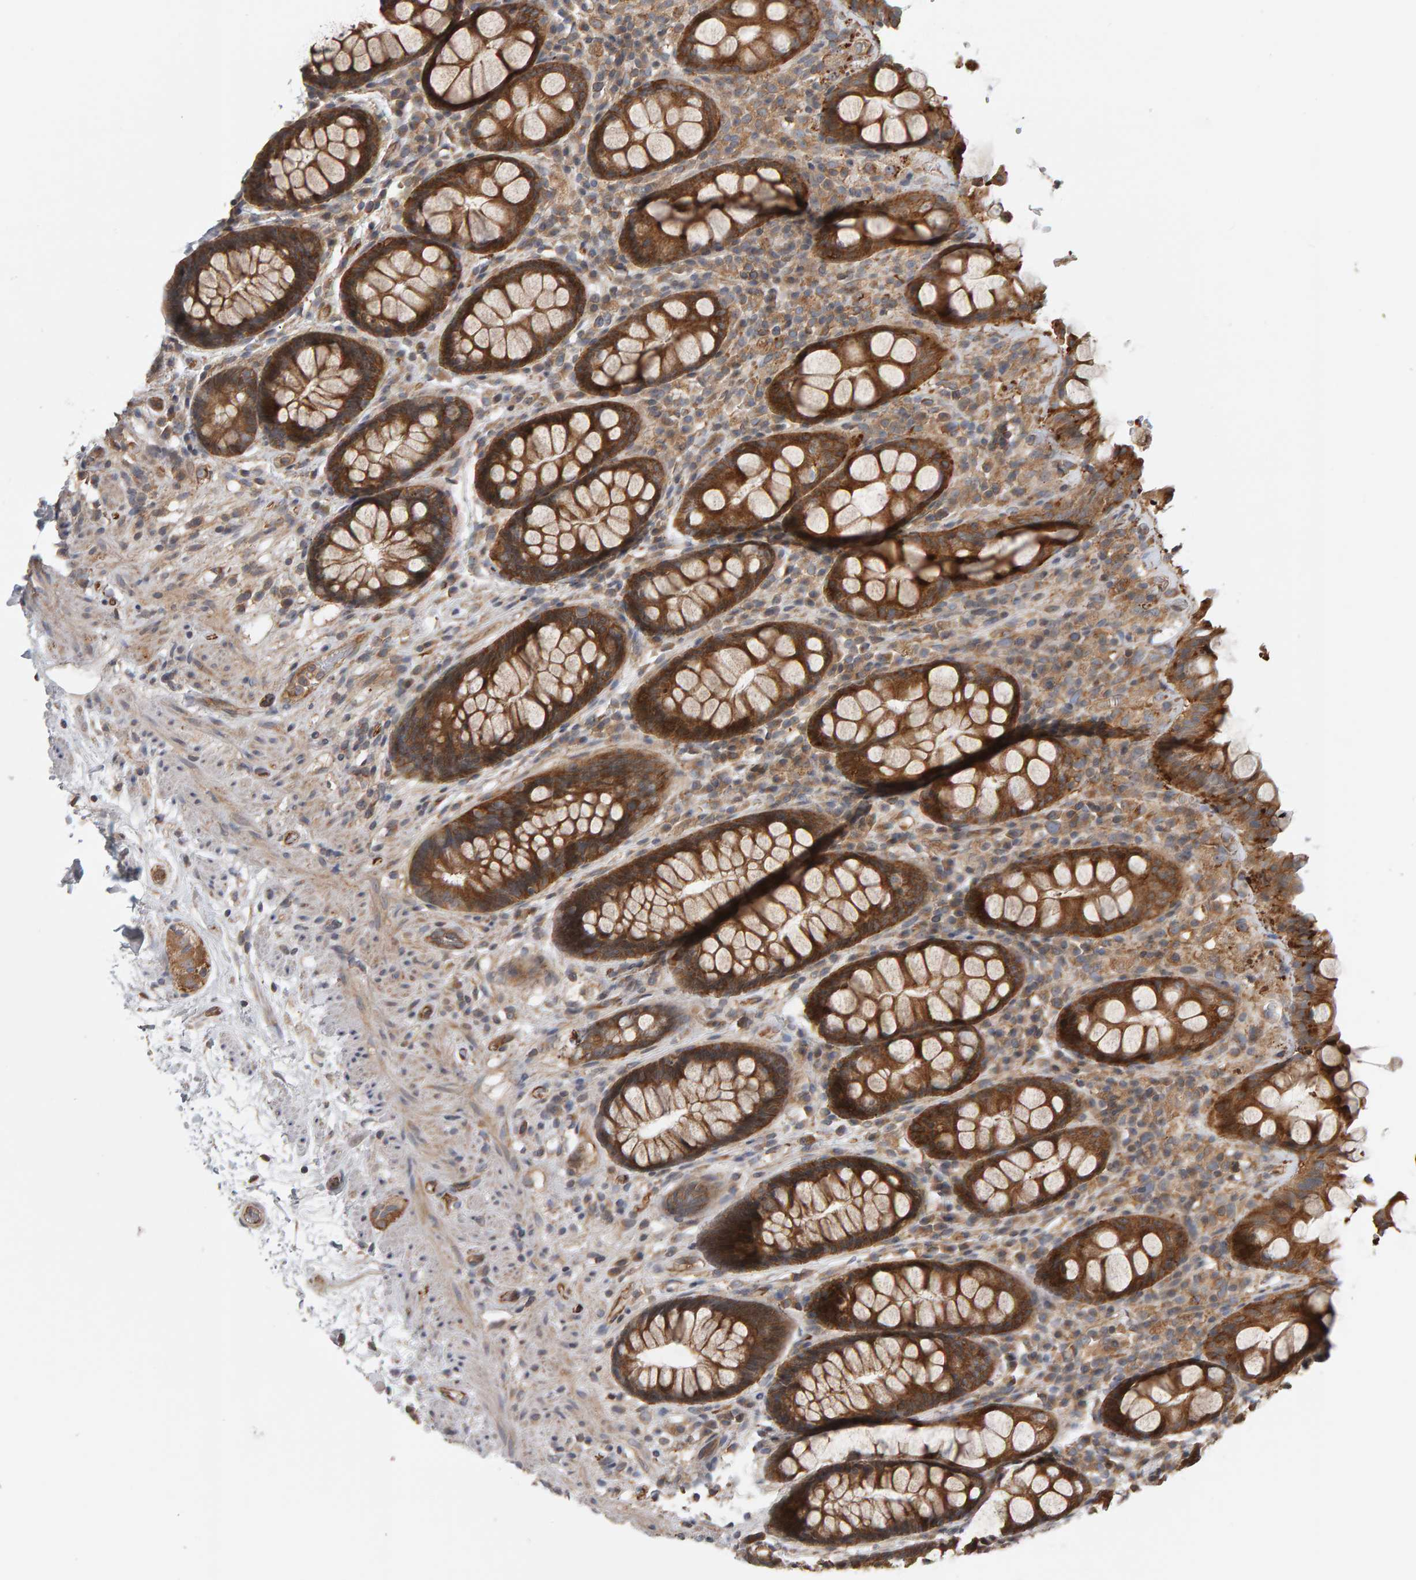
{"staining": {"intensity": "moderate", "quantity": ">75%", "location": "cytoplasmic/membranous"}, "tissue": "rectum", "cell_type": "Glandular cells", "image_type": "normal", "snomed": [{"axis": "morphology", "description": "Normal tissue, NOS"}, {"axis": "topography", "description": "Rectum"}], "caption": "A high-resolution photomicrograph shows immunohistochemistry (IHC) staining of benign rectum, which displays moderate cytoplasmic/membranous expression in approximately >75% of glandular cells. (DAB = brown stain, brightfield microscopy at high magnification).", "gene": "C9orf72", "patient": {"sex": "male", "age": 64}}